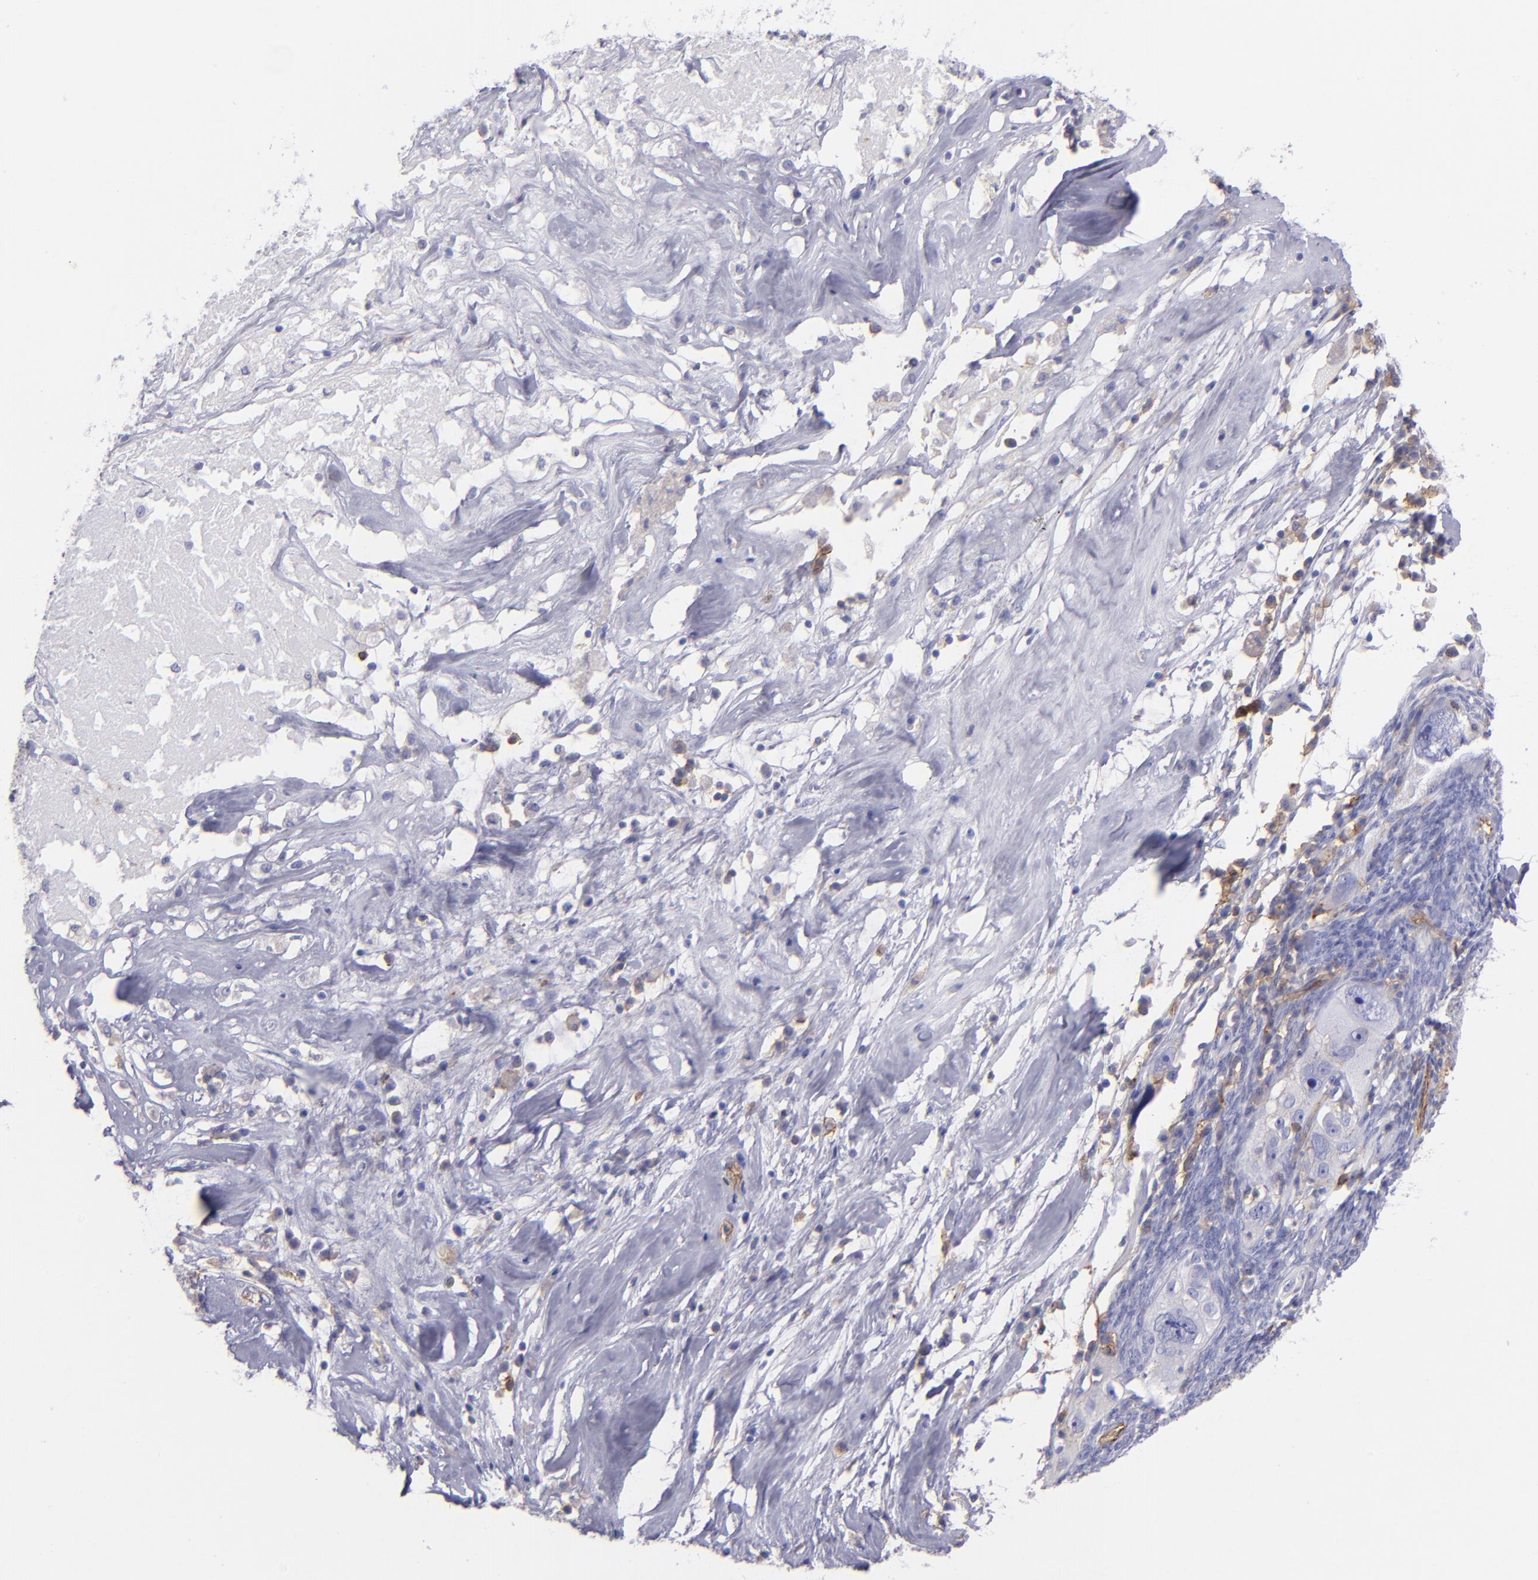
{"staining": {"intensity": "weak", "quantity": "<25%", "location": "cytoplasmic/membranous"}, "tissue": "ovarian cancer", "cell_type": "Tumor cells", "image_type": "cancer", "snomed": [{"axis": "morphology", "description": "Normal tissue, NOS"}, {"axis": "morphology", "description": "Cystadenocarcinoma, serous, NOS"}, {"axis": "topography", "description": "Ovary"}], "caption": "IHC image of ovarian cancer (serous cystadenocarcinoma) stained for a protein (brown), which shows no staining in tumor cells.", "gene": "ENTPD1", "patient": {"sex": "female", "age": 62}}